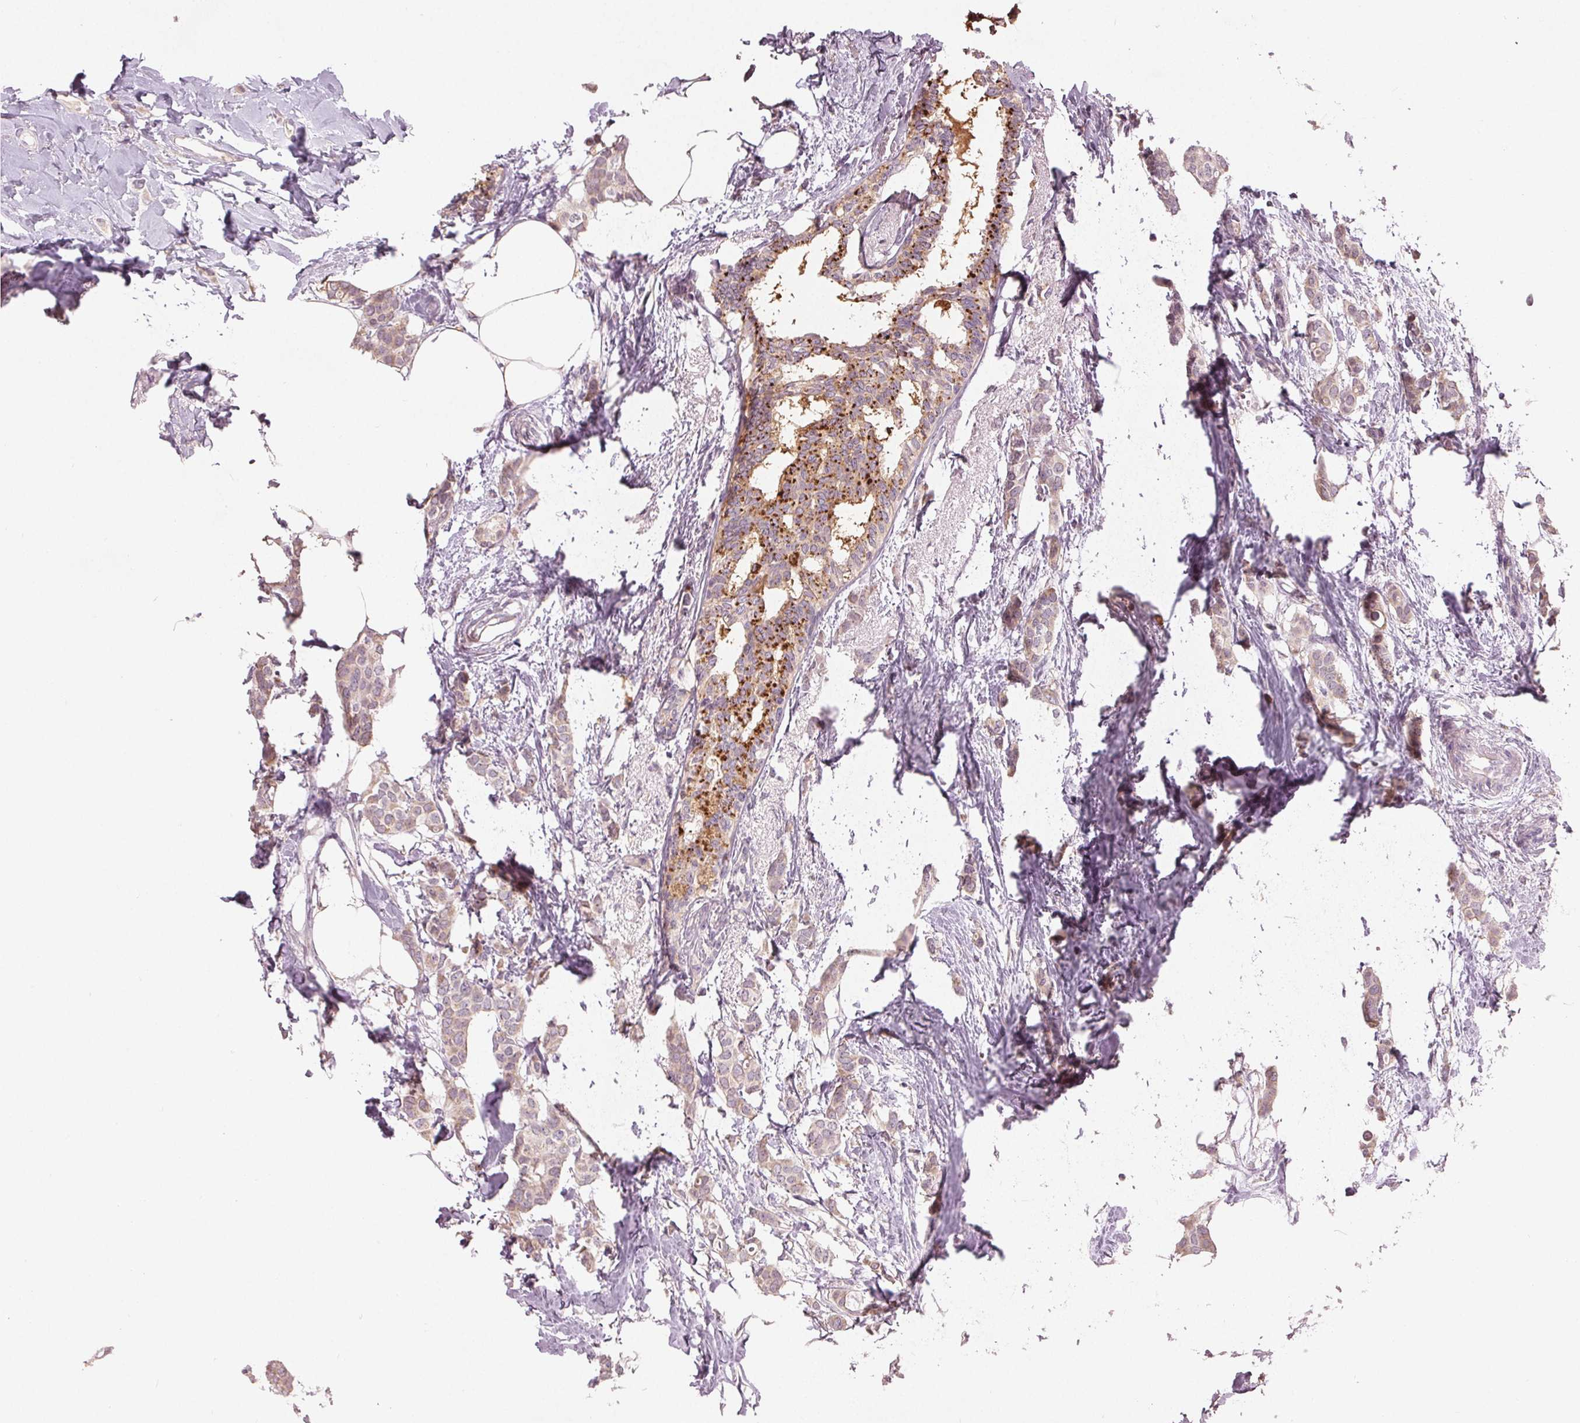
{"staining": {"intensity": "weak", "quantity": "25%-75%", "location": "cytoplasmic/membranous"}, "tissue": "breast cancer", "cell_type": "Tumor cells", "image_type": "cancer", "snomed": [{"axis": "morphology", "description": "Duct carcinoma"}, {"axis": "topography", "description": "Breast"}], "caption": "Immunohistochemistry (IHC) (DAB) staining of breast cancer (invasive ductal carcinoma) reveals weak cytoplasmic/membranous protein expression in about 25%-75% of tumor cells. (Stains: DAB in brown, nuclei in blue, Microscopy: brightfield microscopy at high magnification).", "gene": "ZNF605", "patient": {"sex": "female", "age": 62}}